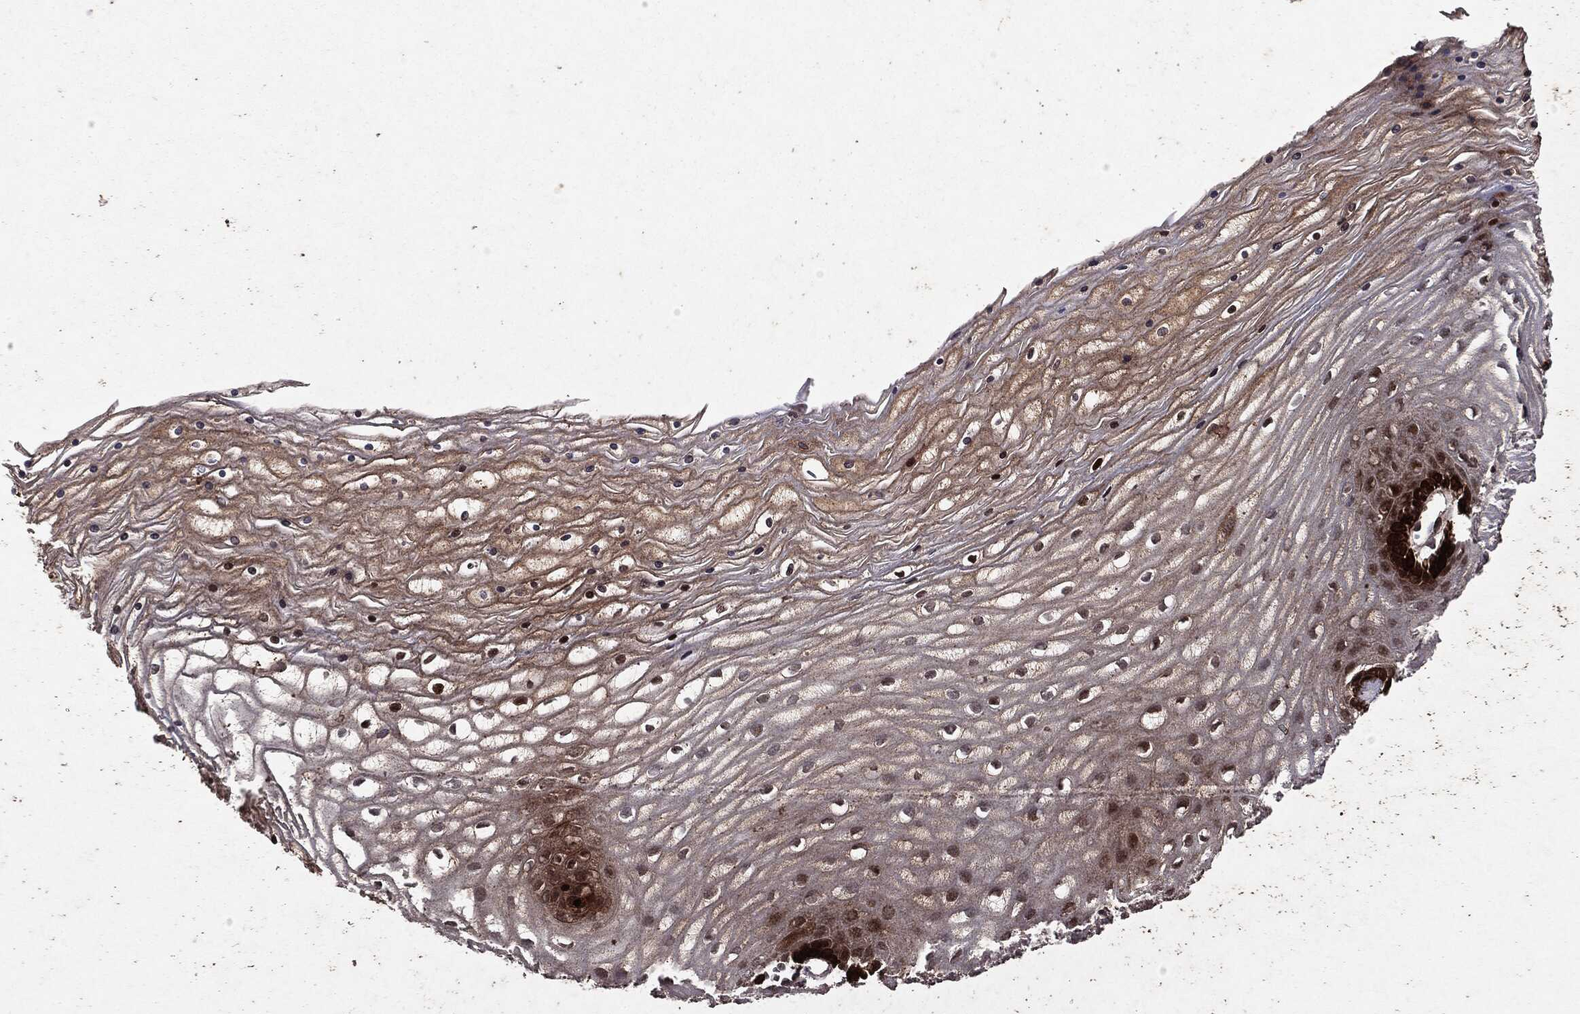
{"staining": {"intensity": "moderate", "quantity": "25%-75%", "location": "cytoplasmic/membranous,nuclear"}, "tissue": "cervix", "cell_type": "Glandular cells", "image_type": "normal", "snomed": [{"axis": "morphology", "description": "Normal tissue, NOS"}, {"axis": "topography", "description": "Cervix"}], "caption": "Moderate cytoplasmic/membranous,nuclear protein staining is seen in about 25%-75% of glandular cells in cervix.", "gene": "MTOR", "patient": {"sex": "female", "age": 35}}